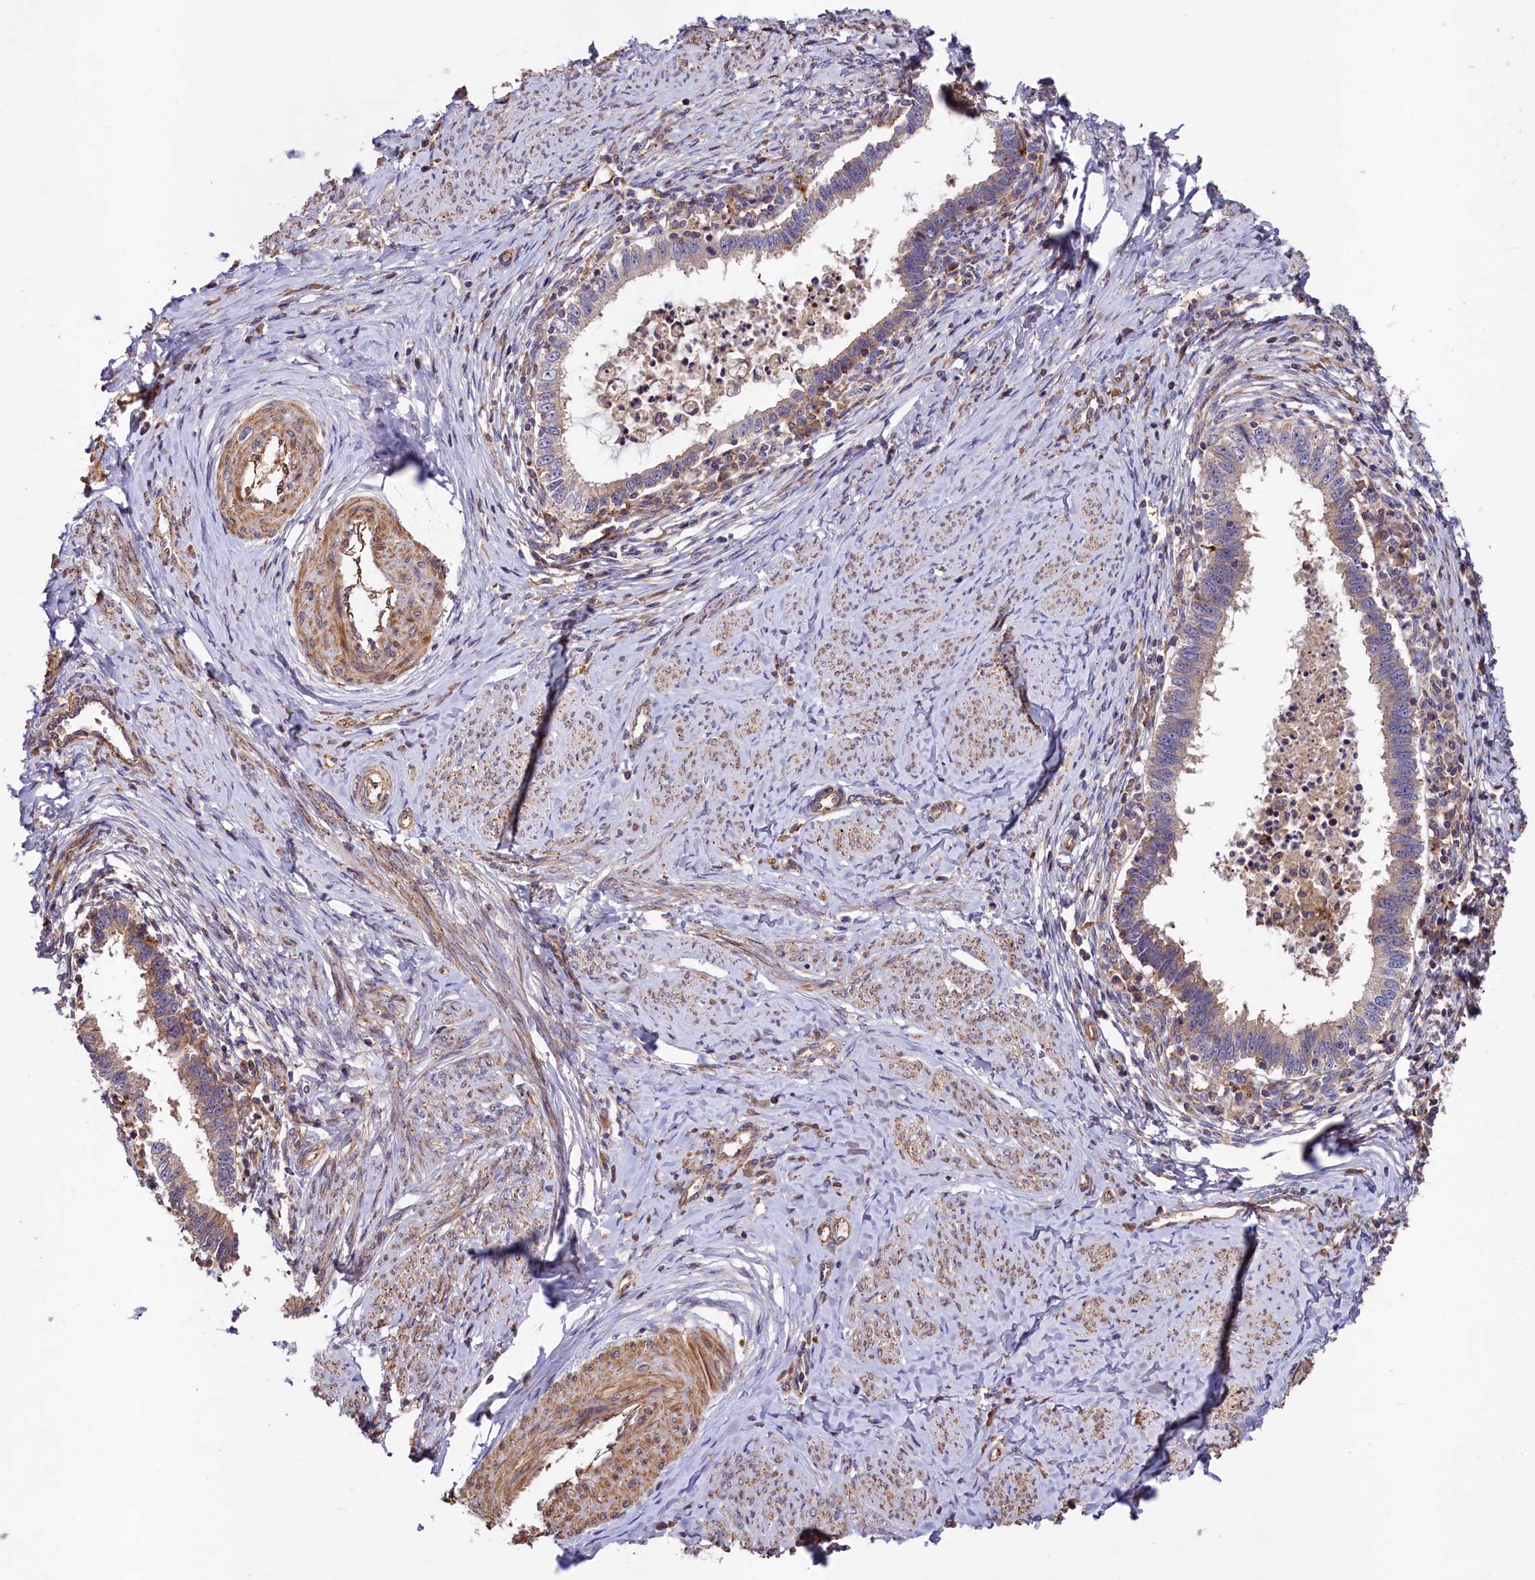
{"staining": {"intensity": "moderate", "quantity": "25%-75%", "location": "cytoplasmic/membranous"}, "tissue": "cervical cancer", "cell_type": "Tumor cells", "image_type": "cancer", "snomed": [{"axis": "morphology", "description": "Adenocarcinoma, NOS"}, {"axis": "topography", "description": "Cervix"}], "caption": "Cervical adenocarcinoma stained with immunohistochemistry (IHC) shows moderate cytoplasmic/membranous positivity in about 25%-75% of tumor cells. (DAB = brown stain, brightfield microscopy at high magnification).", "gene": "KLHDC4", "patient": {"sex": "female", "age": 36}}